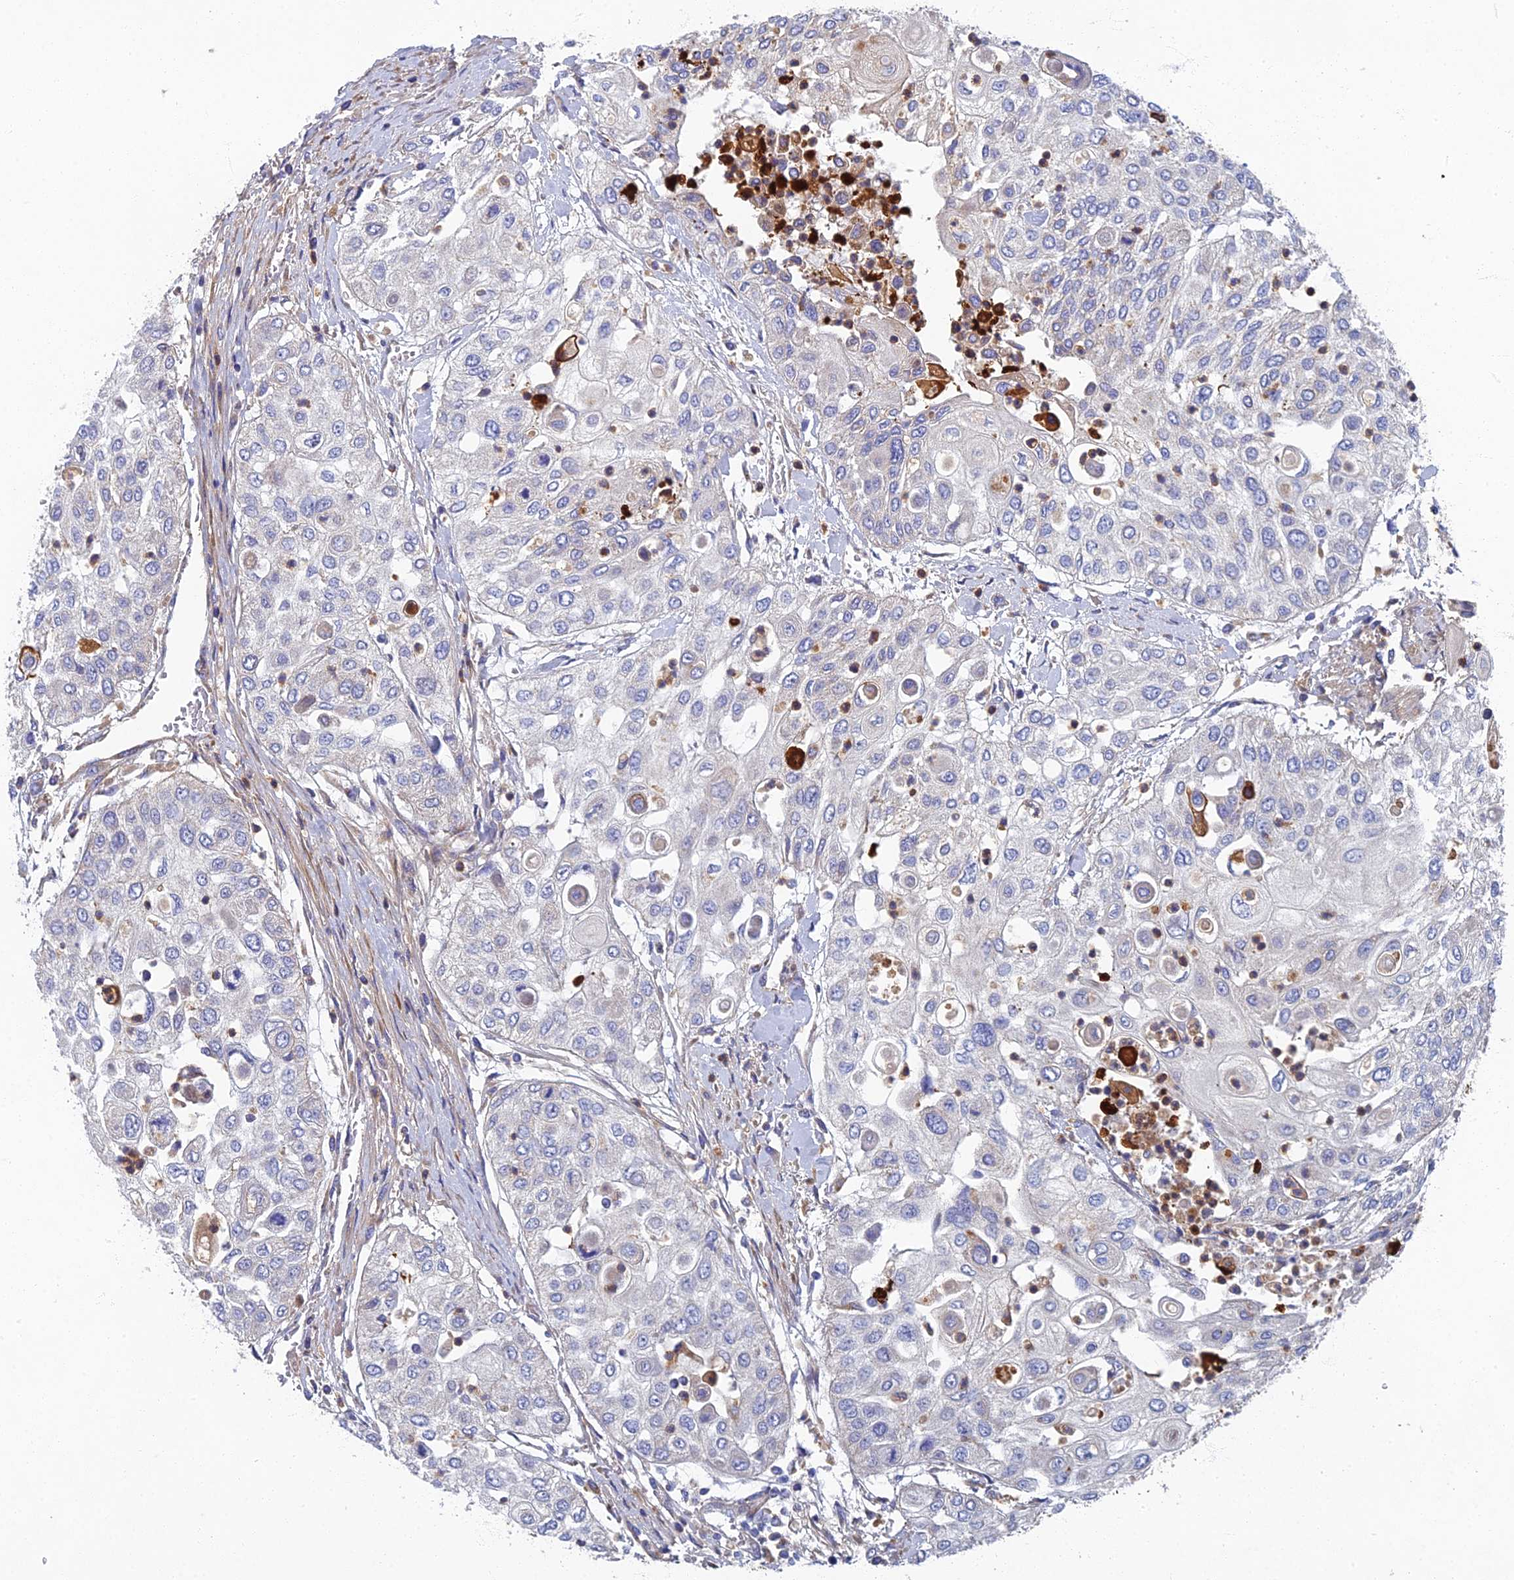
{"staining": {"intensity": "negative", "quantity": "none", "location": "none"}, "tissue": "urothelial cancer", "cell_type": "Tumor cells", "image_type": "cancer", "snomed": [{"axis": "morphology", "description": "Urothelial carcinoma, High grade"}, {"axis": "topography", "description": "Urinary bladder"}], "caption": "DAB immunohistochemical staining of human urothelial carcinoma (high-grade) exhibits no significant expression in tumor cells.", "gene": "RNASEK", "patient": {"sex": "female", "age": 79}}